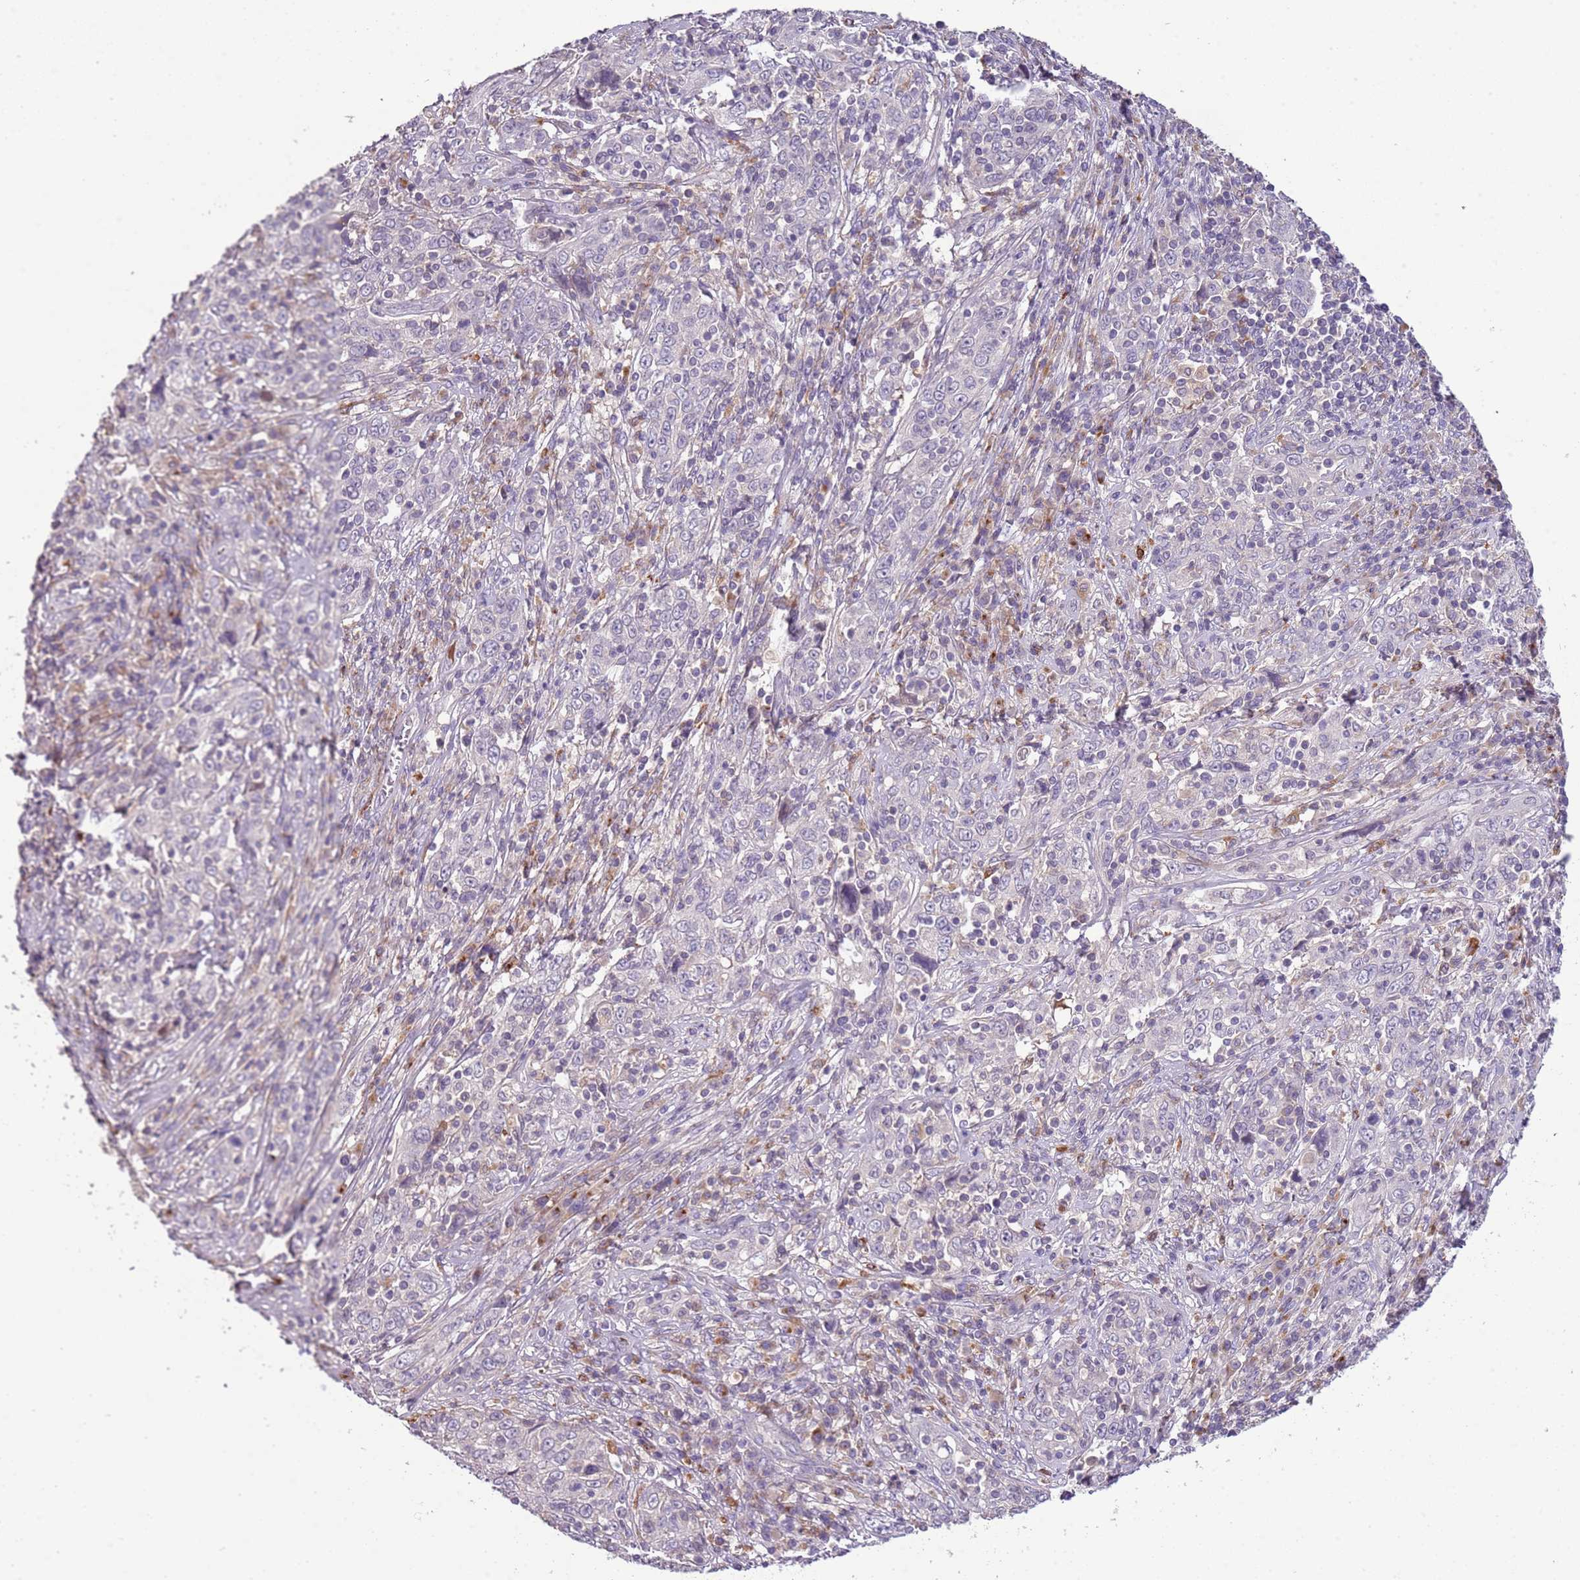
{"staining": {"intensity": "negative", "quantity": "none", "location": "none"}, "tissue": "cervical cancer", "cell_type": "Tumor cells", "image_type": "cancer", "snomed": [{"axis": "morphology", "description": "Squamous cell carcinoma, NOS"}, {"axis": "topography", "description": "Cervix"}], "caption": "Squamous cell carcinoma (cervical) was stained to show a protein in brown. There is no significant staining in tumor cells.", "gene": "SCAMP5", "patient": {"sex": "female", "age": 46}}